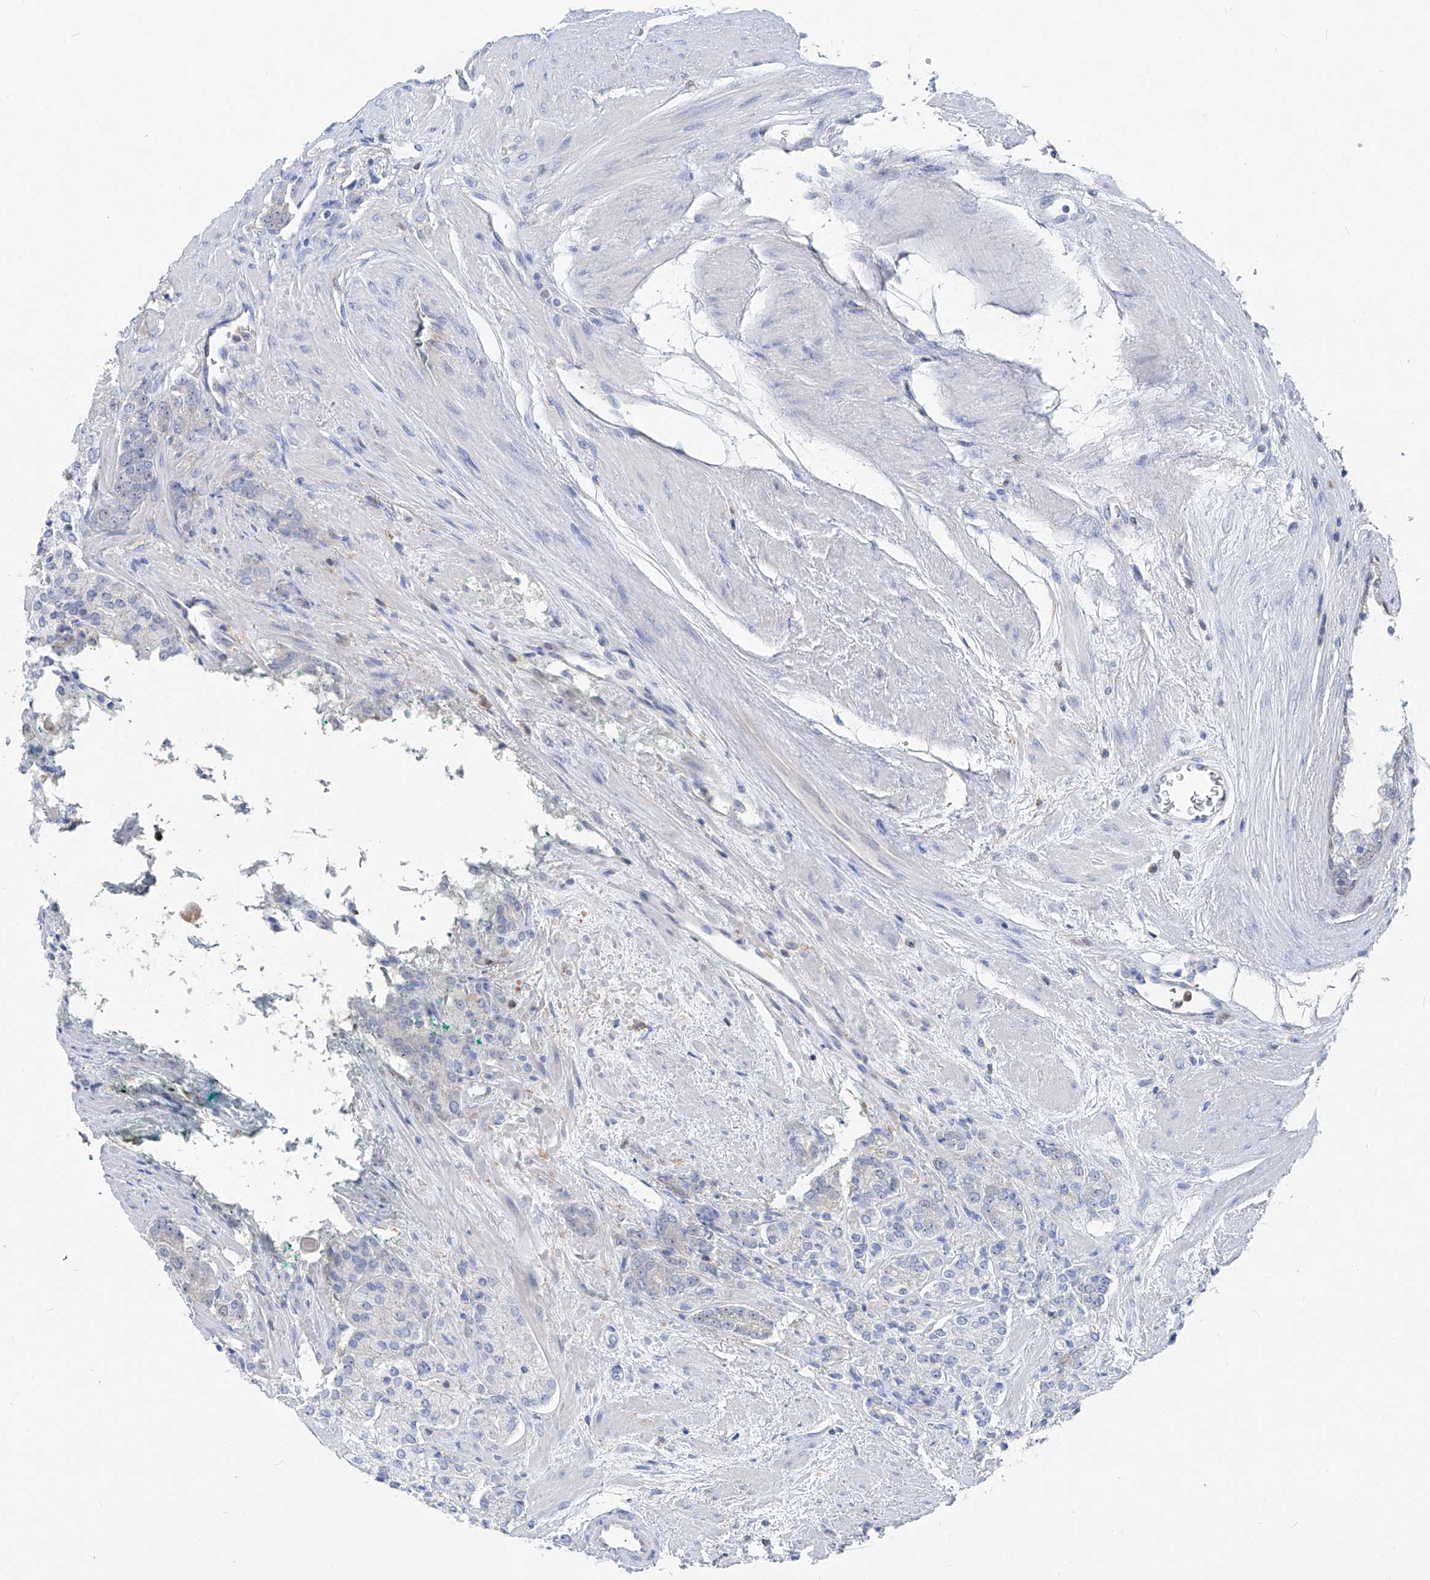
{"staining": {"intensity": "negative", "quantity": "none", "location": "none"}, "tissue": "prostate cancer", "cell_type": "Tumor cells", "image_type": "cancer", "snomed": [{"axis": "morphology", "description": "Adenocarcinoma, High grade"}, {"axis": "topography", "description": "Prostate"}], "caption": "Immunohistochemistry (IHC) image of neoplastic tissue: prostate cancer (high-grade adenocarcinoma) stained with DAB (3,3'-diaminobenzidine) exhibits no significant protein staining in tumor cells. The staining is performed using DAB brown chromogen with nuclei counter-stained in using hematoxylin.", "gene": "UFL1", "patient": {"sex": "male", "age": 71}}